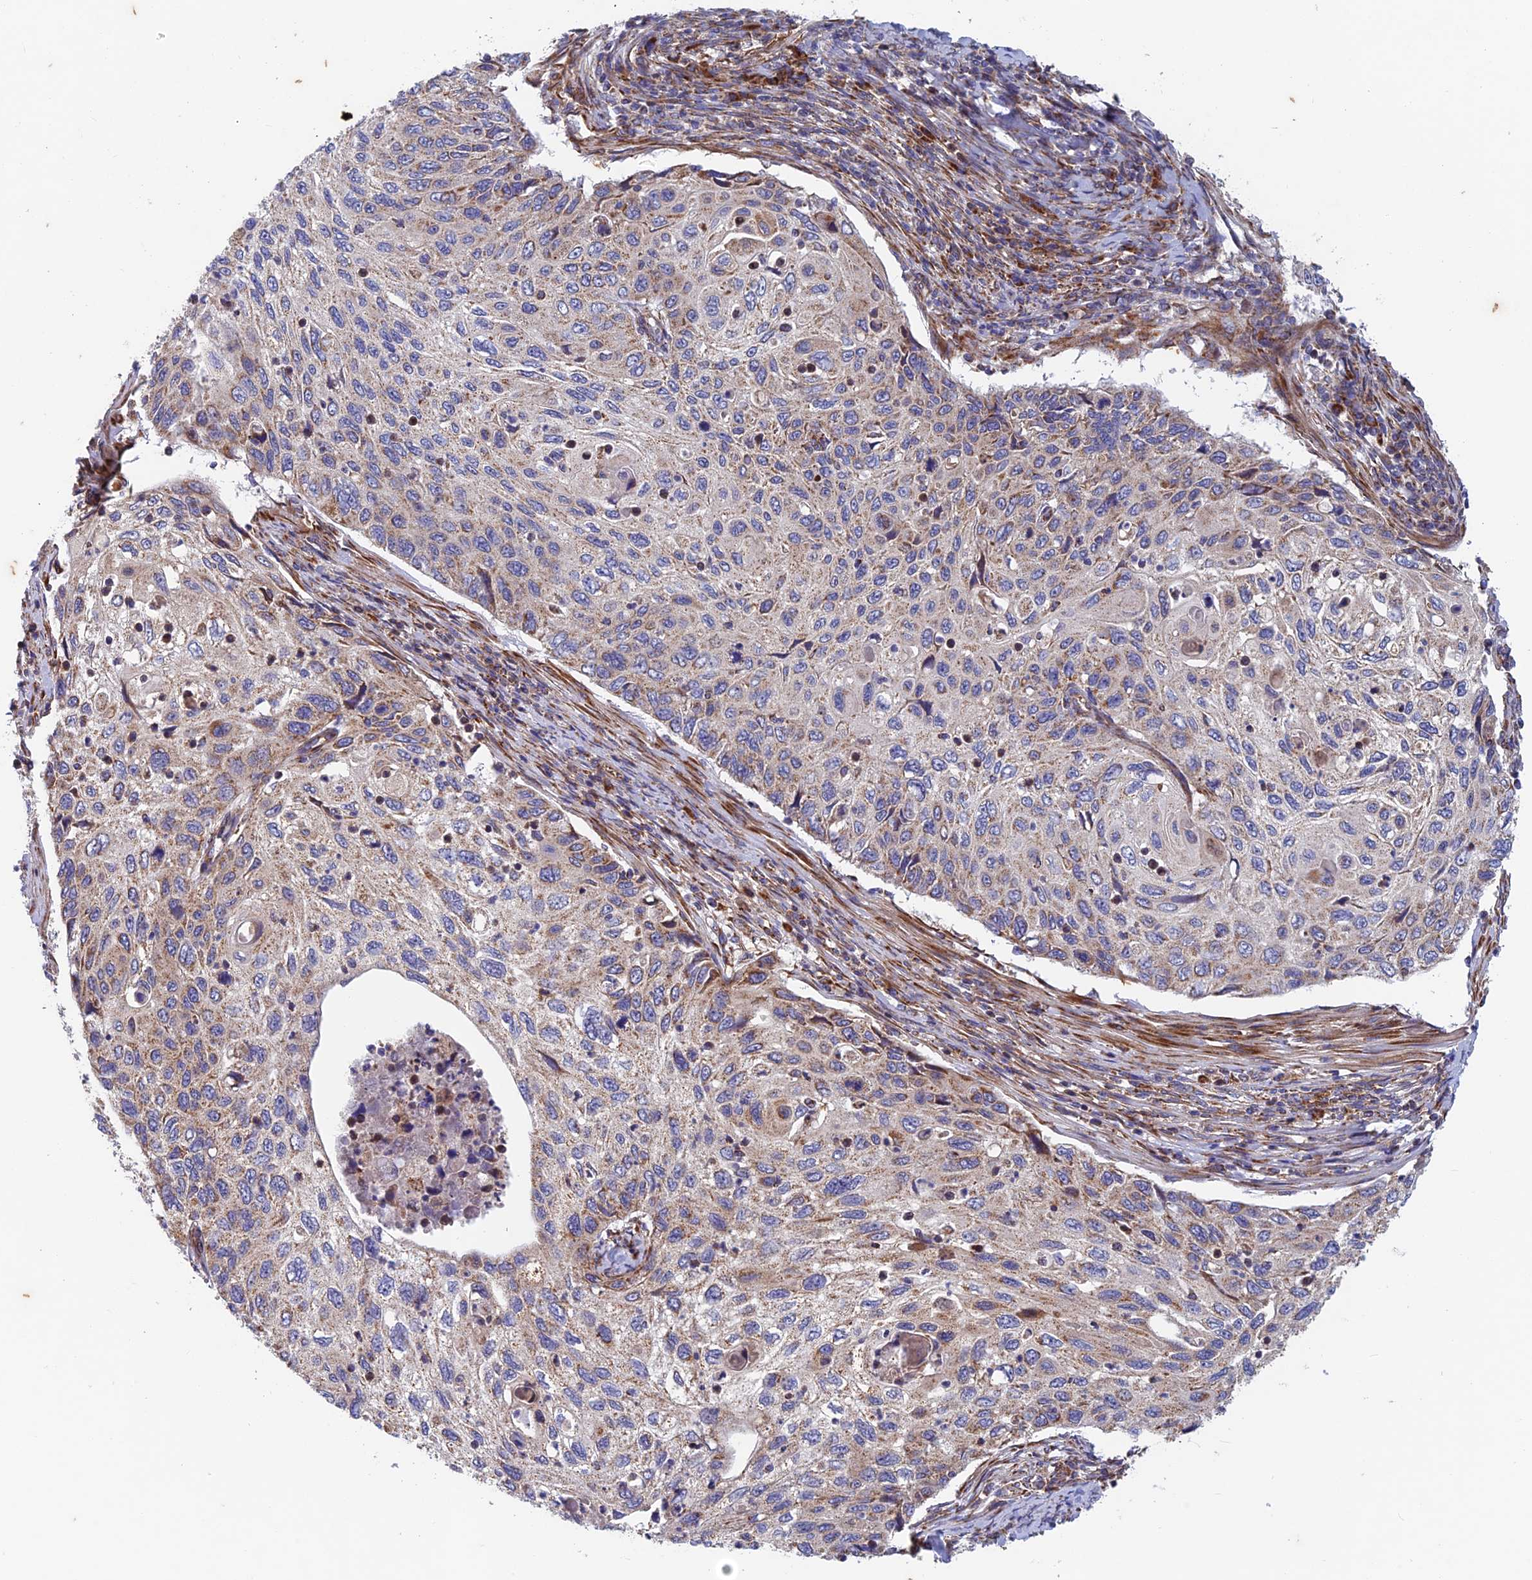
{"staining": {"intensity": "weak", "quantity": "<25%", "location": "cytoplasmic/membranous"}, "tissue": "cervical cancer", "cell_type": "Tumor cells", "image_type": "cancer", "snomed": [{"axis": "morphology", "description": "Squamous cell carcinoma, NOS"}, {"axis": "topography", "description": "Cervix"}], "caption": "Tumor cells show no significant positivity in squamous cell carcinoma (cervical). (Stains: DAB IHC with hematoxylin counter stain, Microscopy: brightfield microscopy at high magnification).", "gene": "AP4S1", "patient": {"sex": "female", "age": 70}}